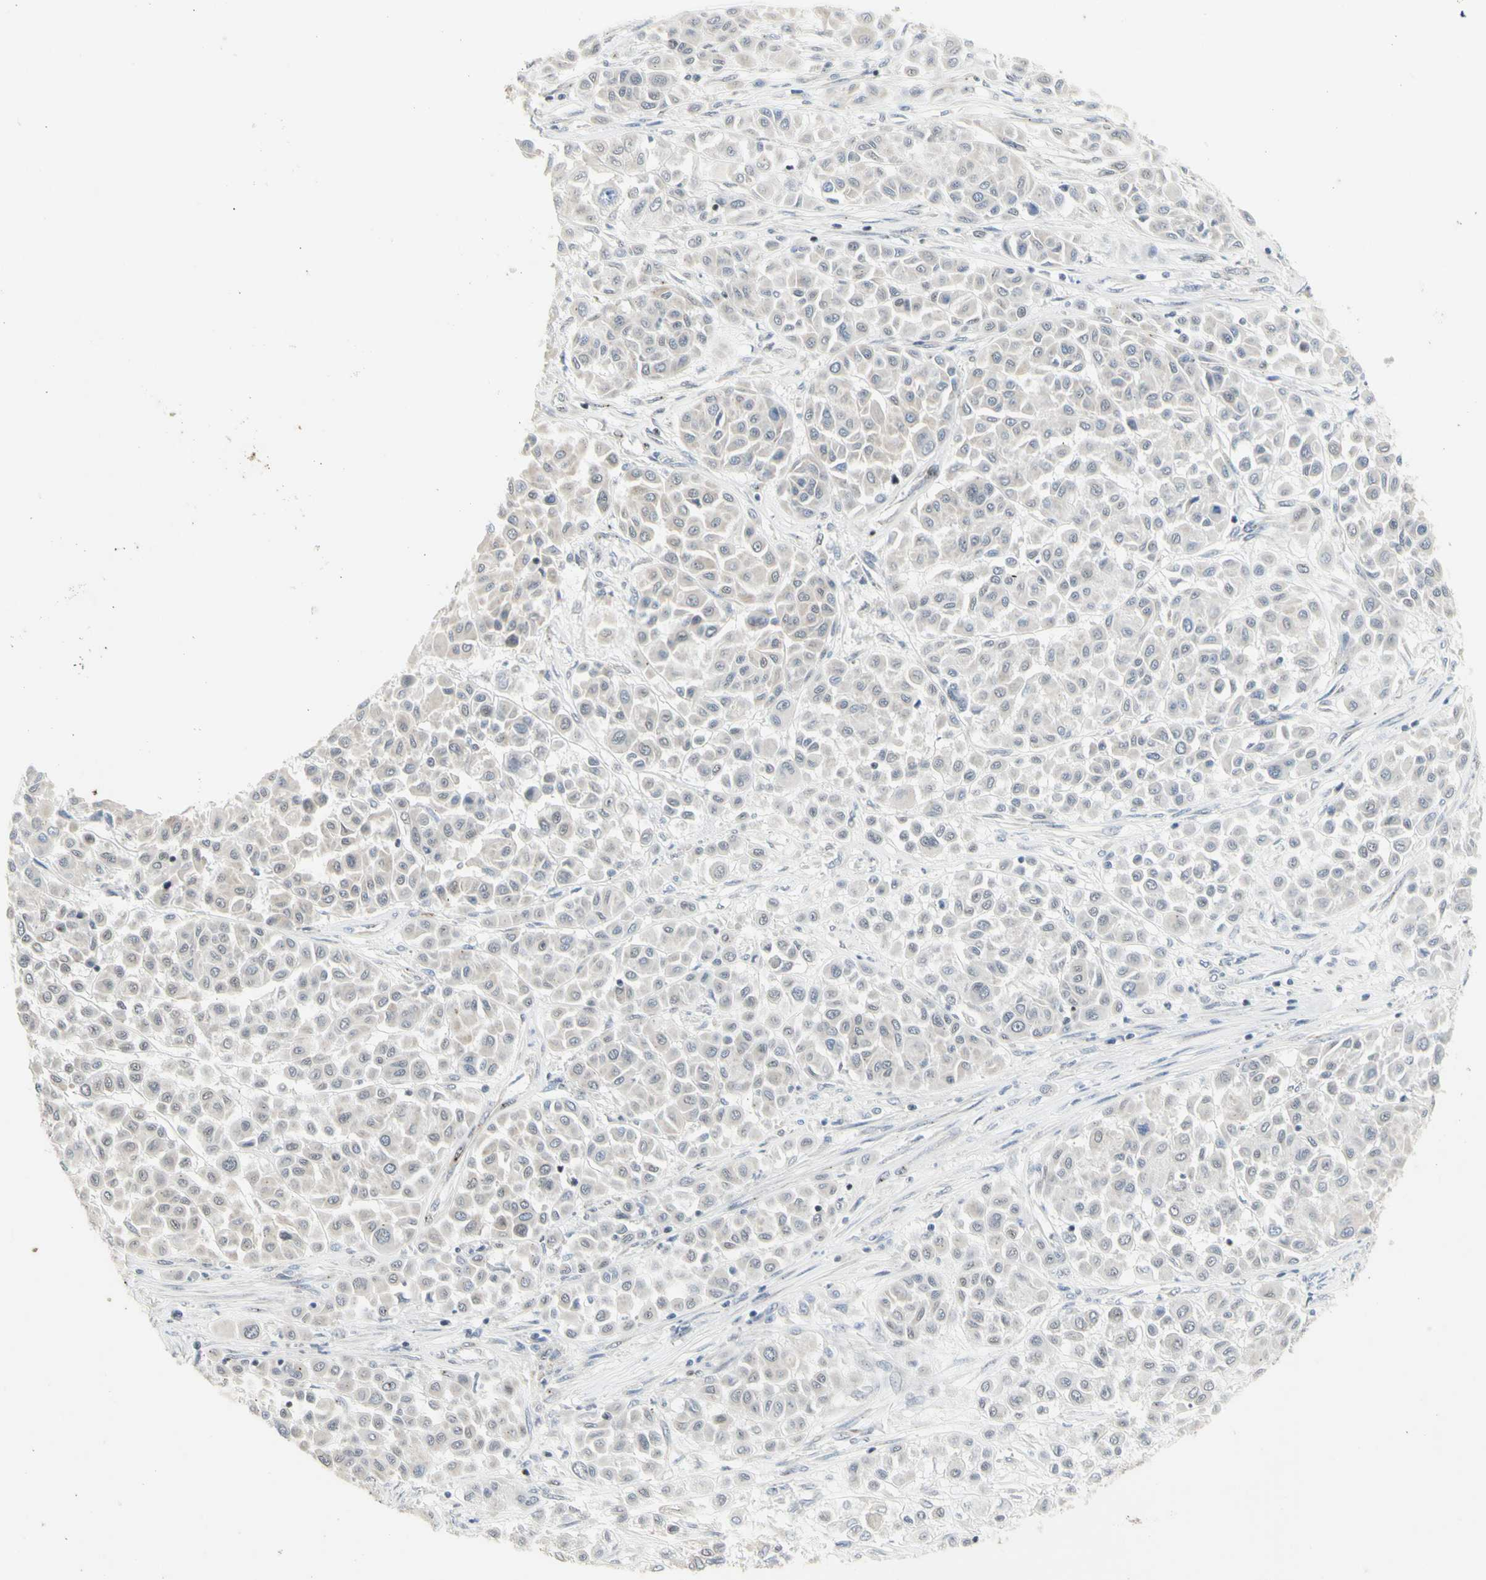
{"staining": {"intensity": "negative", "quantity": "none", "location": "none"}, "tissue": "melanoma", "cell_type": "Tumor cells", "image_type": "cancer", "snomed": [{"axis": "morphology", "description": "Malignant melanoma, Metastatic site"}, {"axis": "topography", "description": "Soft tissue"}], "caption": "A high-resolution photomicrograph shows immunohistochemistry (IHC) staining of malignant melanoma (metastatic site), which displays no significant staining in tumor cells.", "gene": "DHRS7B", "patient": {"sex": "male", "age": 41}}